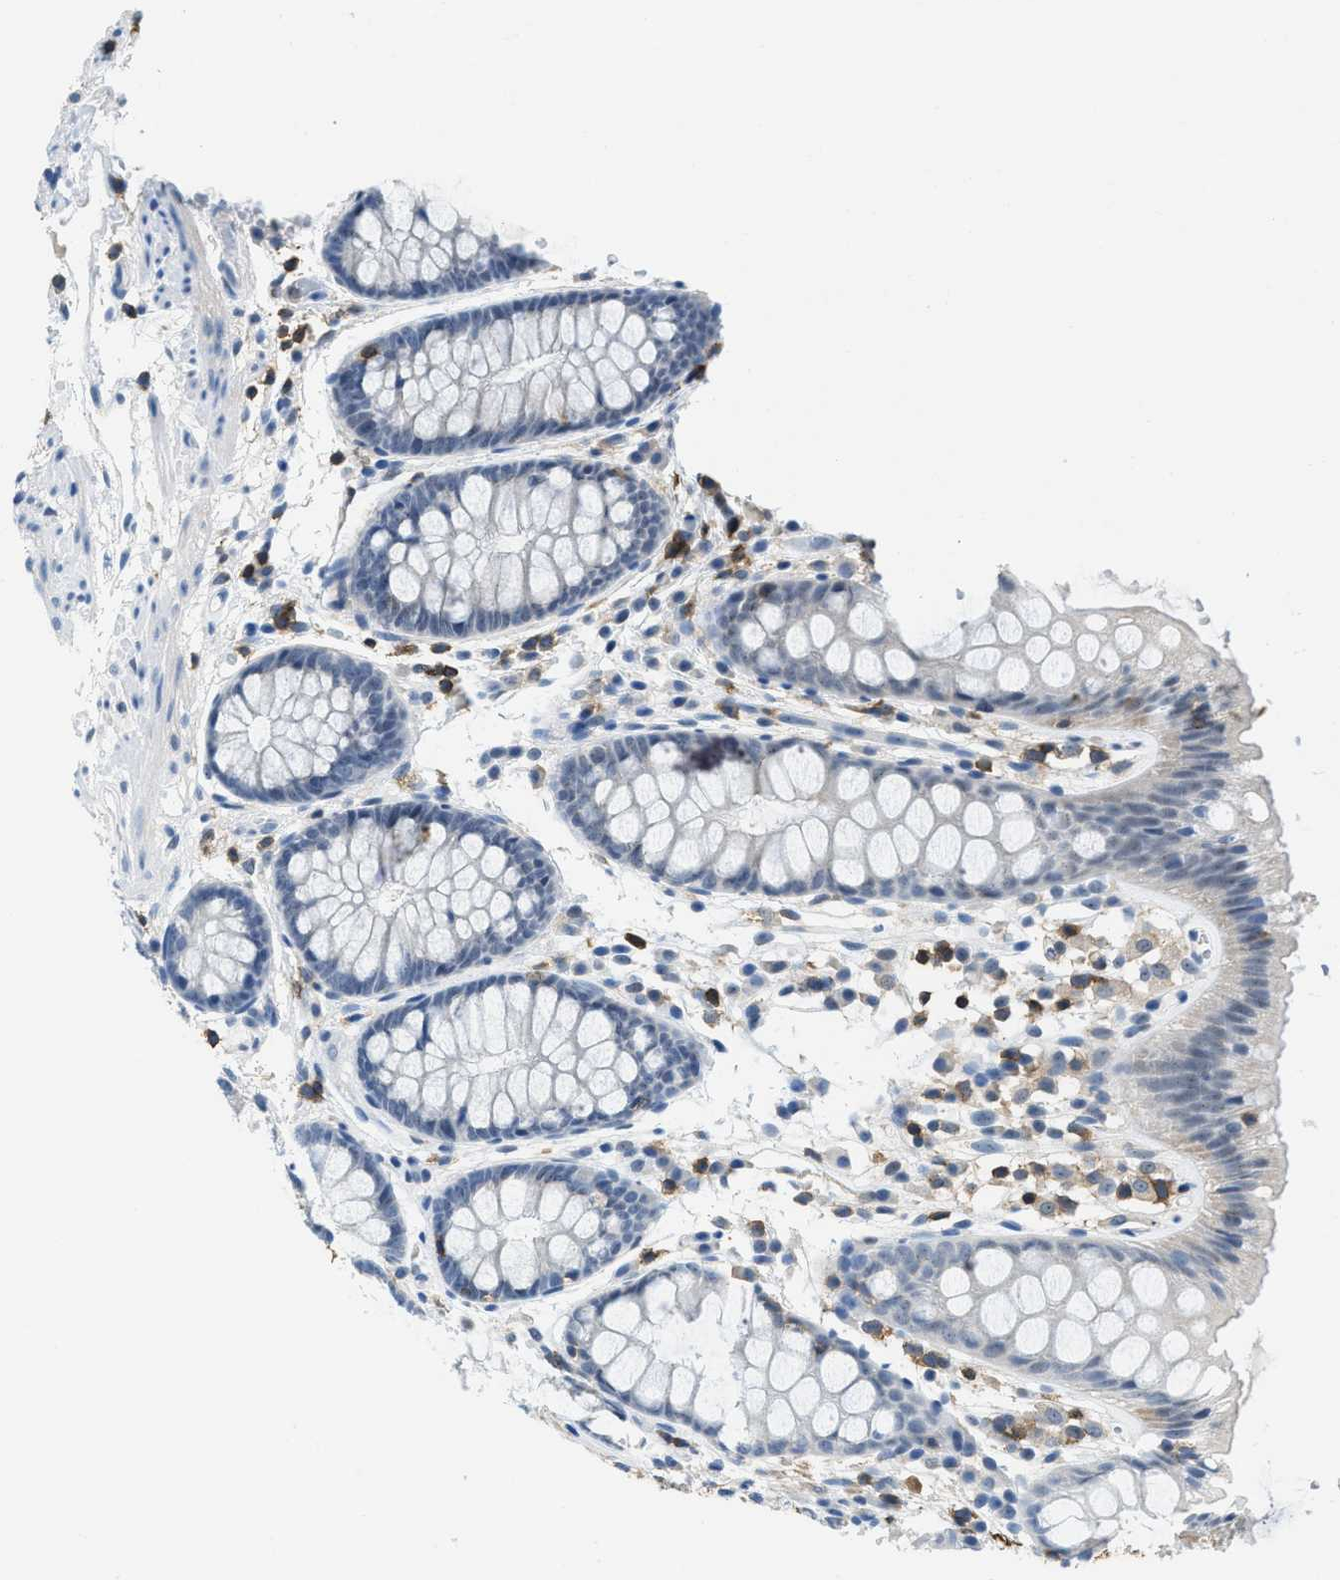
{"staining": {"intensity": "negative", "quantity": "none", "location": "none"}, "tissue": "colon", "cell_type": "Endothelial cells", "image_type": "normal", "snomed": [{"axis": "morphology", "description": "Normal tissue, NOS"}, {"axis": "topography", "description": "Colon"}], "caption": "IHC of normal human colon reveals no staining in endothelial cells. The staining was performed using DAB (3,3'-diaminobenzidine) to visualize the protein expression in brown, while the nuclei were stained in blue with hematoxylin (Magnification: 20x).", "gene": "FAM151A", "patient": {"sex": "female", "age": 56}}